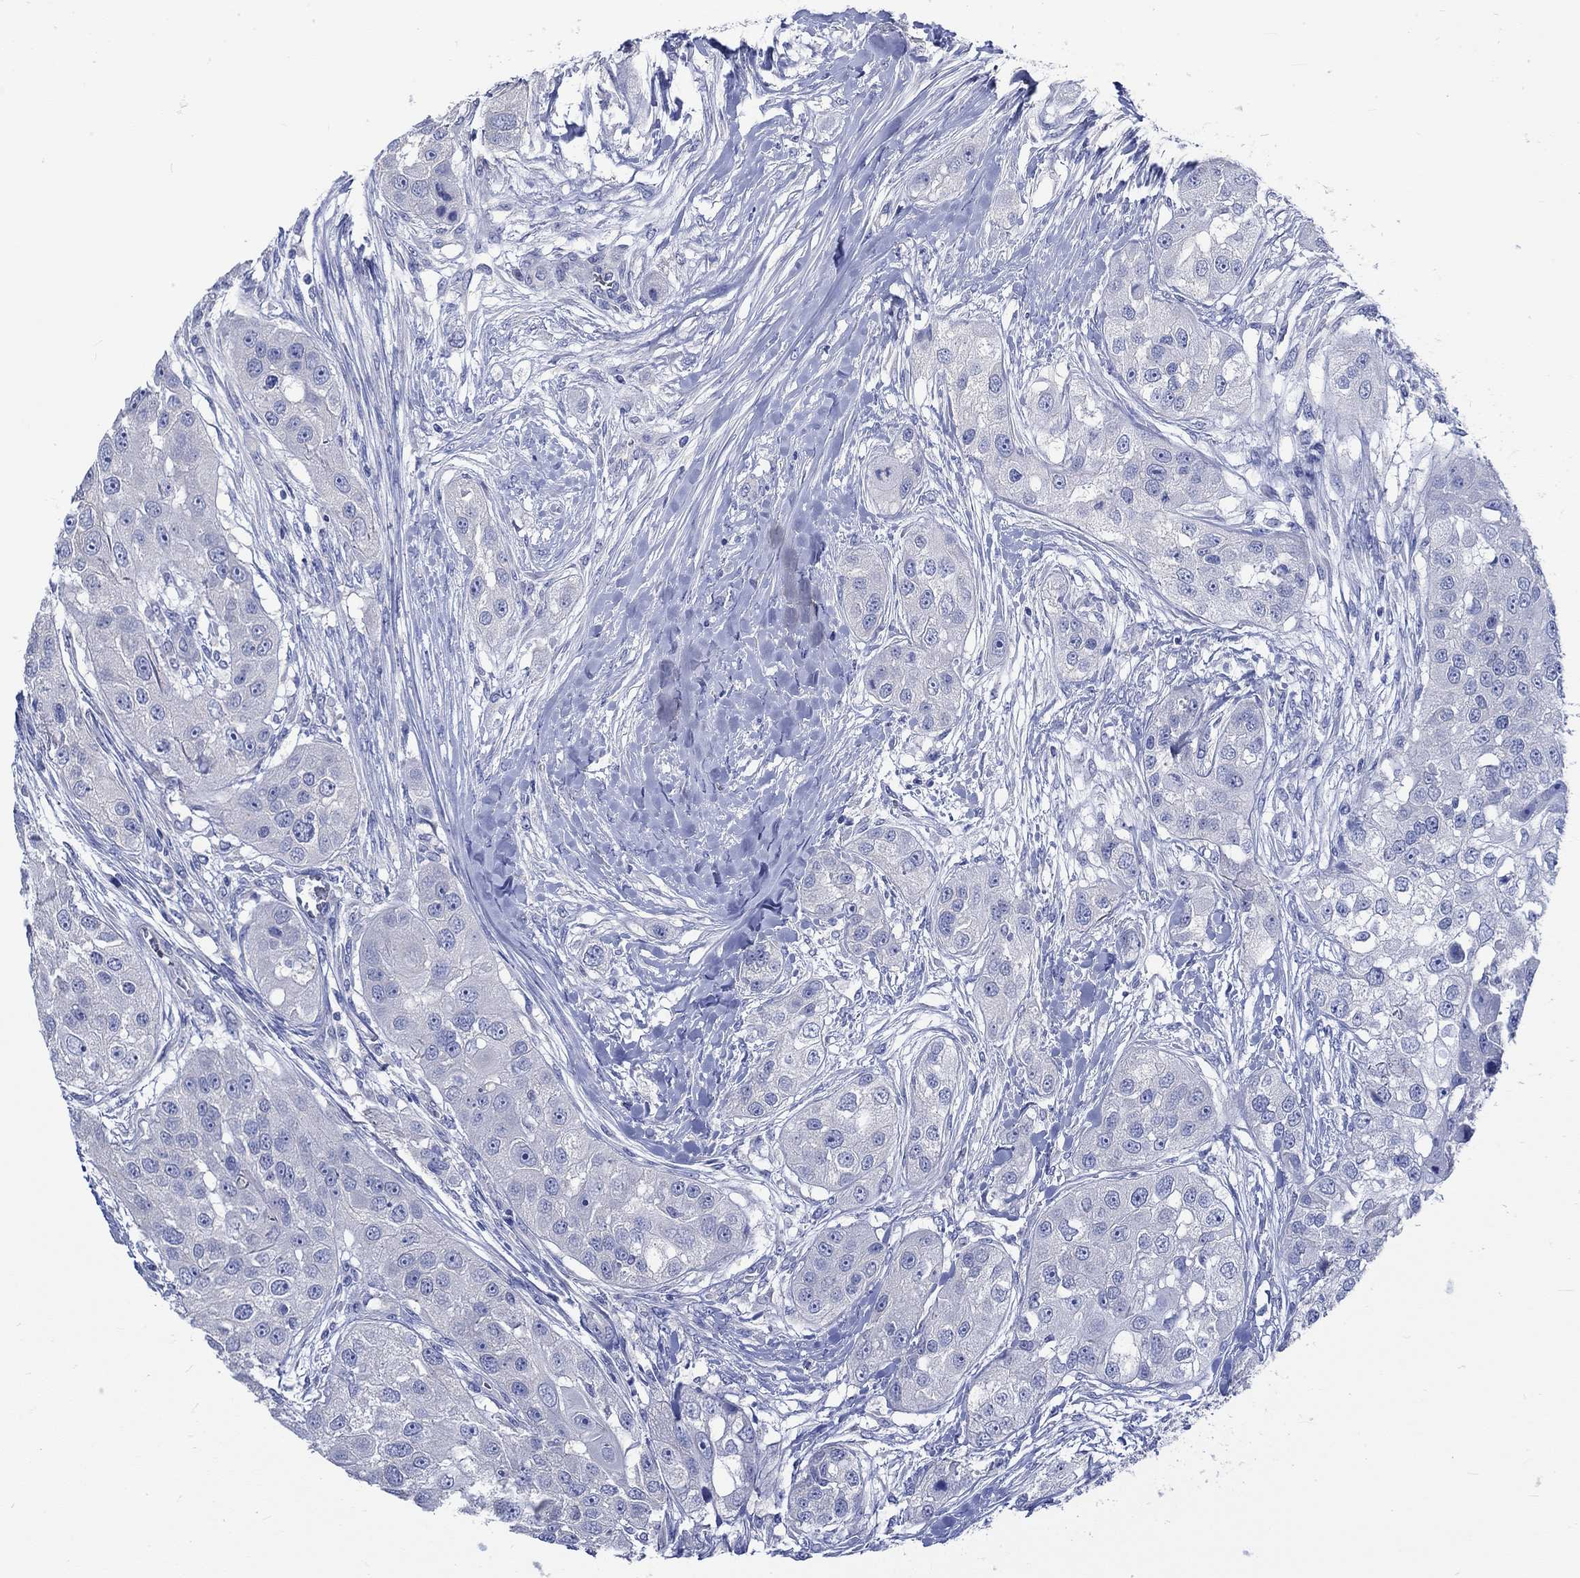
{"staining": {"intensity": "negative", "quantity": "none", "location": "none"}, "tissue": "head and neck cancer", "cell_type": "Tumor cells", "image_type": "cancer", "snomed": [{"axis": "morphology", "description": "Normal tissue, NOS"}, {"axis": "morphology", "description": "Squamous cell carcinoma, NOS"}, {"axis": "topography", "description": "Skeletal muscle"}, {"axis": "topography", "description": "Head-Neck"}], "caption": "This photomicrograph is of head and neck squamous cell carcinoma stained with IHC to label a protein in brown with the nuclei are counter-stained blue. There is no expression in tumor cells.", "gene": "KCNA1", "patient": {"sex": "male", "age": 51}}